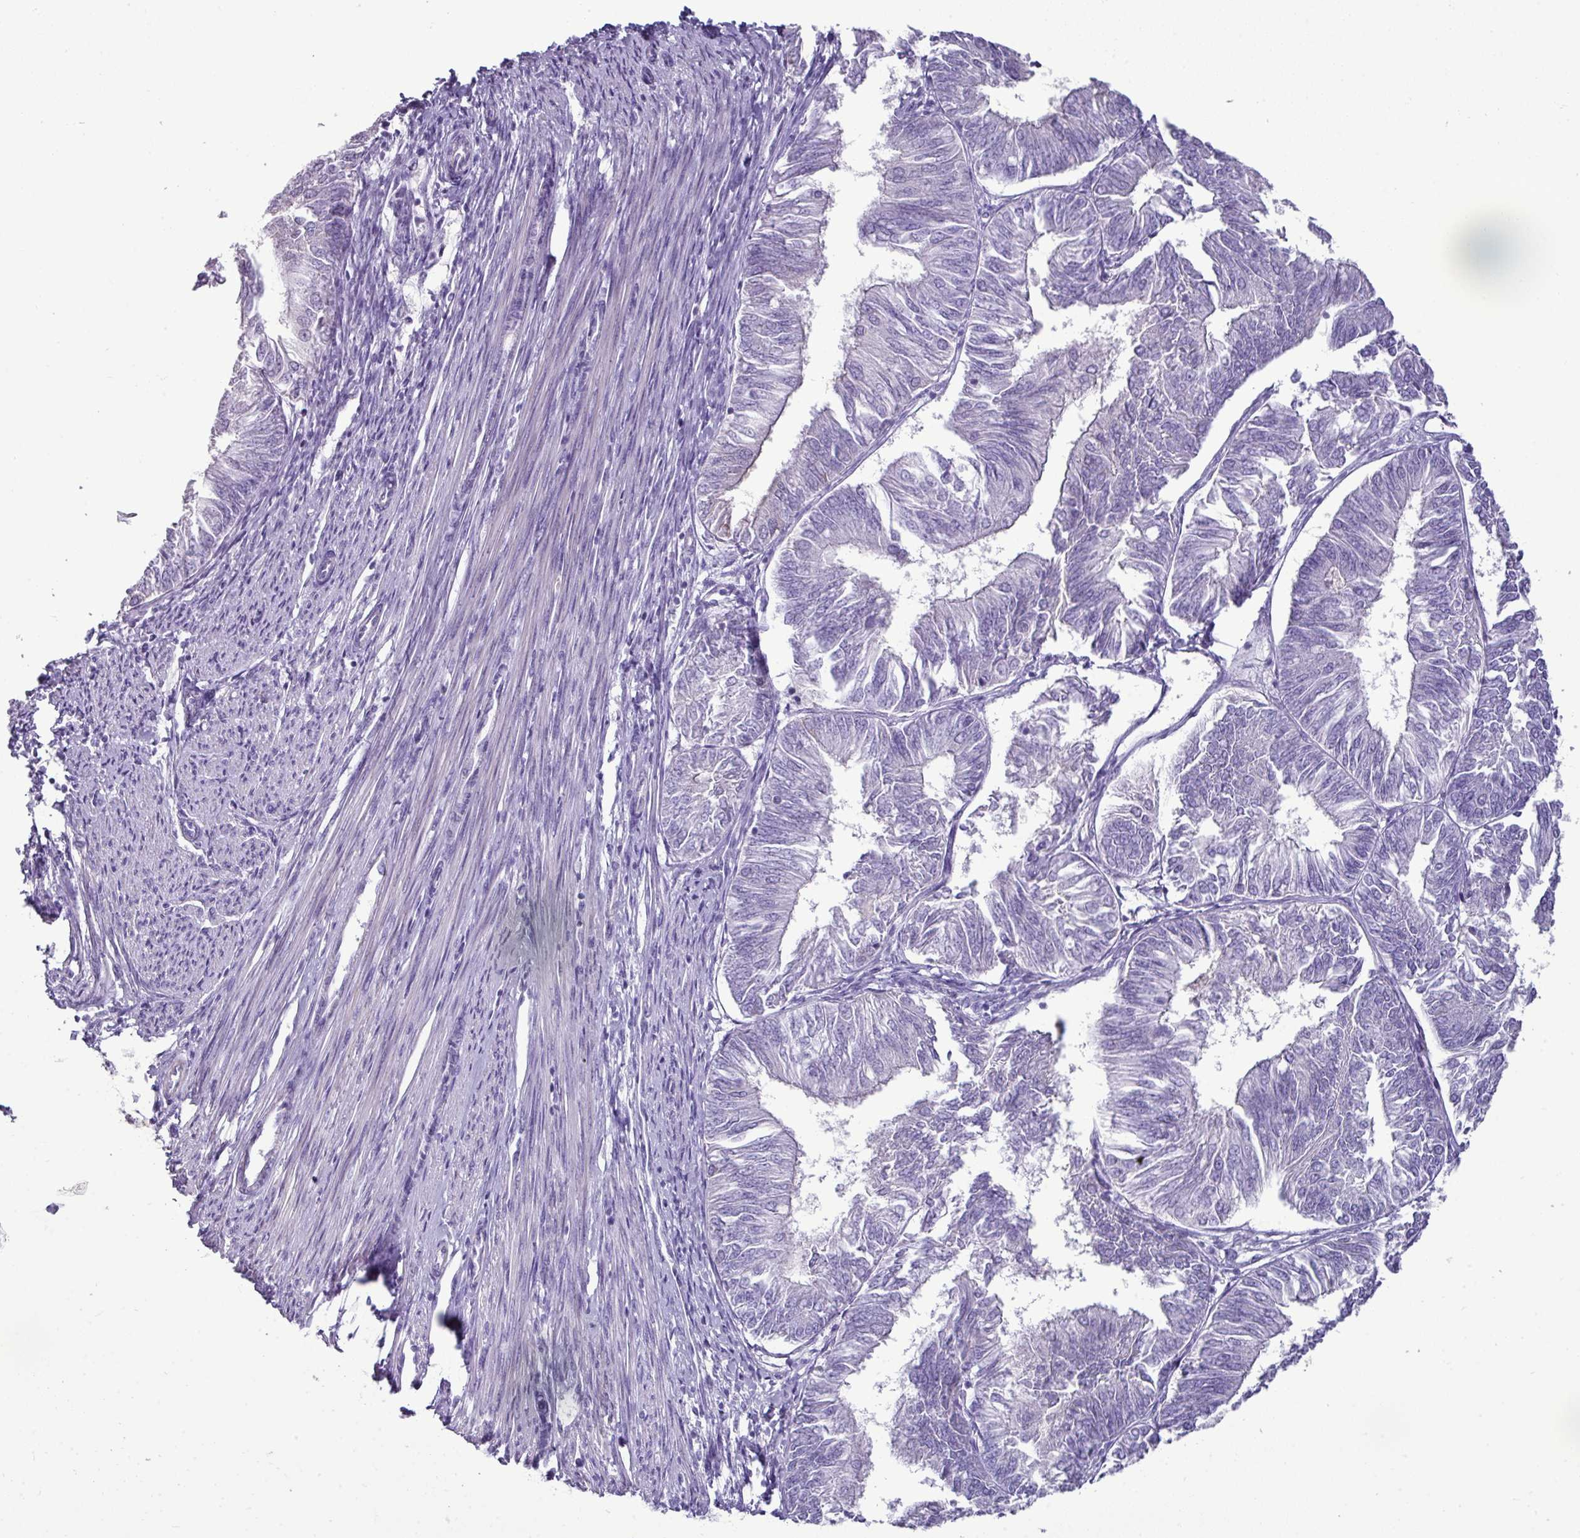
{"staining": {"intensity": "negative", "quantity": "none", "location": "none"}, "tissue": "endometrial cancer", "cell_type": "Tumor cells", "image_type": "cancer", "snomed": [{"axis": "morphology", "description": "Adenocarcinoma, NOS"}, {"axis": "topography", "description": "Endometrium"}], "caption": "Tumor cells show no significant protein positivity in endometrial adenocarcinoma.", "gene": "GSTA3", "patient": {"sex": "female", "age": 58}}